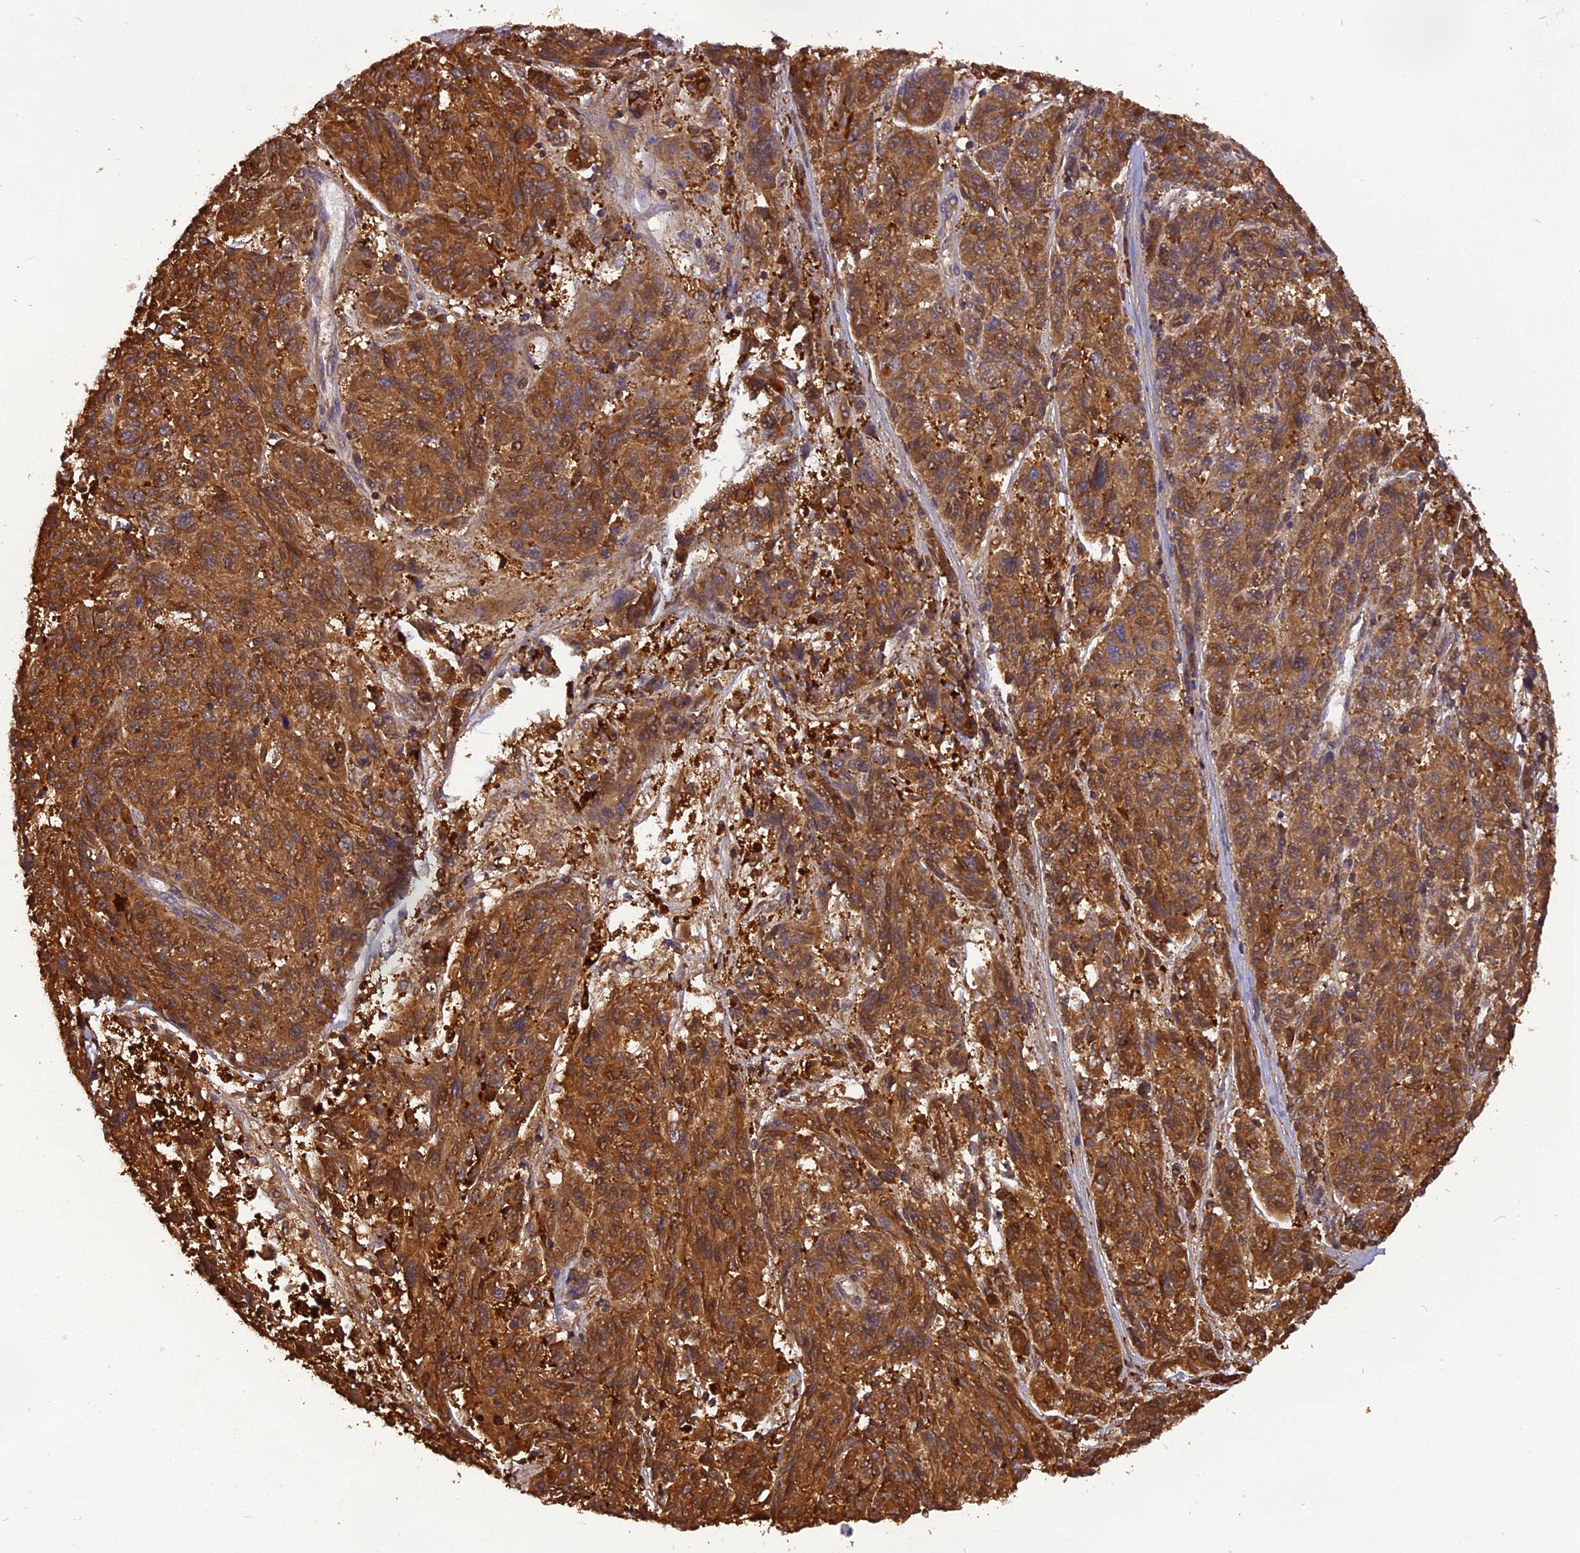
{"staining": {"intensity": "strong", "quantity": ">75%", "location": "cytoplasmic/membranous"}, "tissue": "melanoma", "cell_type": "Tumor cells", "image_type": "cancer", "snomed": [{"axis": "morphology", "description": "Malignant melanoma, NOS"}, {"axis": "topography", "description": "Skin"}], "caption": "Protein staining of malignant melanoma tissue reveals strong cytoplasmic/membranous staining in approximately >75% of tumor cells. The staining is performed using DAB (3,3'-diaminobenzidine) brown chromogen to label protein expression. The nuclei are counter-stained blue using hematoxylin.", "gene": "STOML1", "patient": {"sex": "male", "age": 53}}